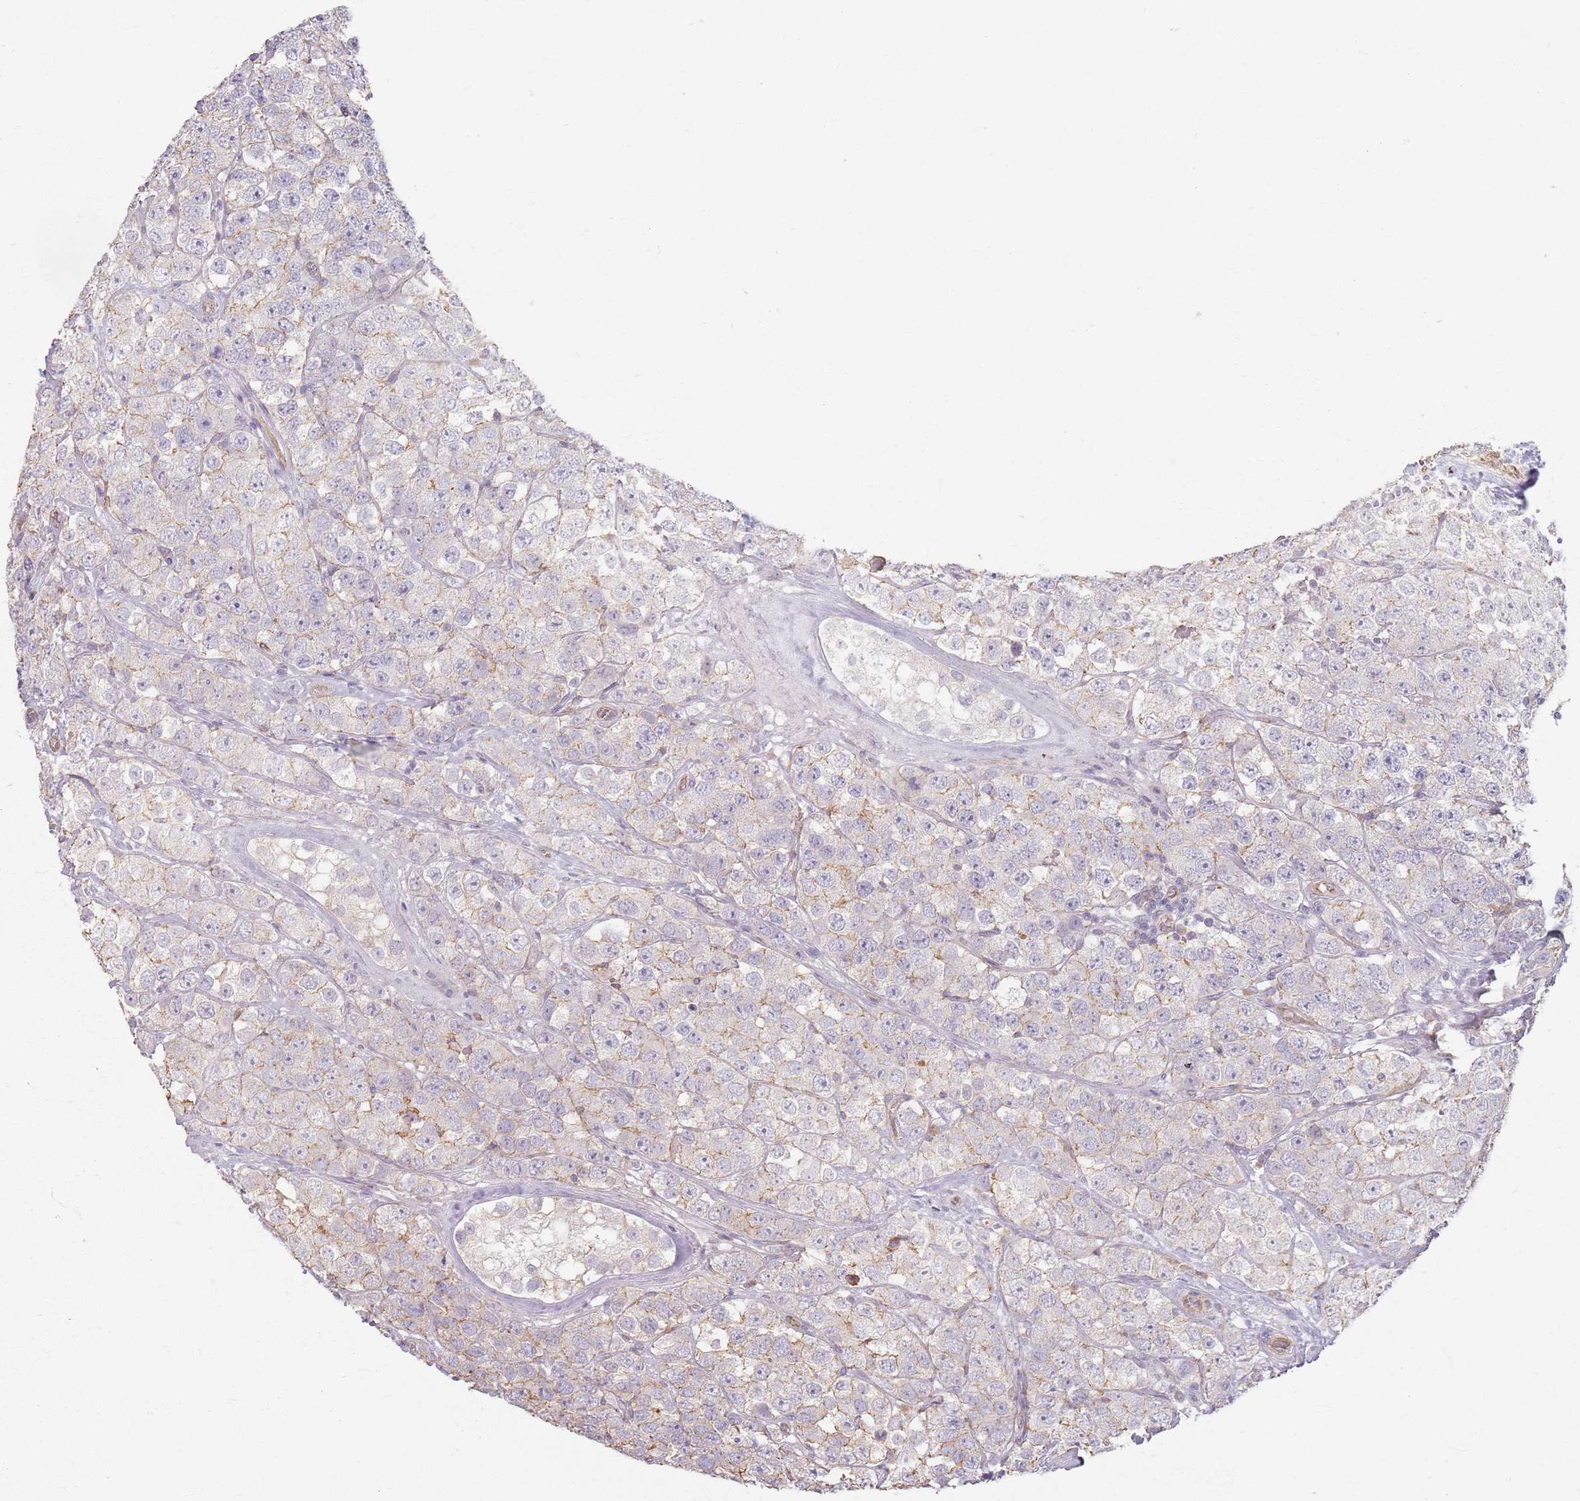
{"staining": {"intensity": "weak", "quantity": "<25%", "location": "cytoplasmic/membranous"}, "tissue": "testis cancer", "cell_type": "Tumor cells", "image_type": "cancer", "snomed": [{"axis": "morphology", "description": "Seminoma, NOS"}, {"axis": "topography", "description": "Testis"}], "caption": "A high-resolution histopathology image shows immunohistochemistry staining of testis cancer, which reveals no significant expression in tumor cells.", "gene": "KCNA5", "patient": {"sex": "male", "age": 28}}